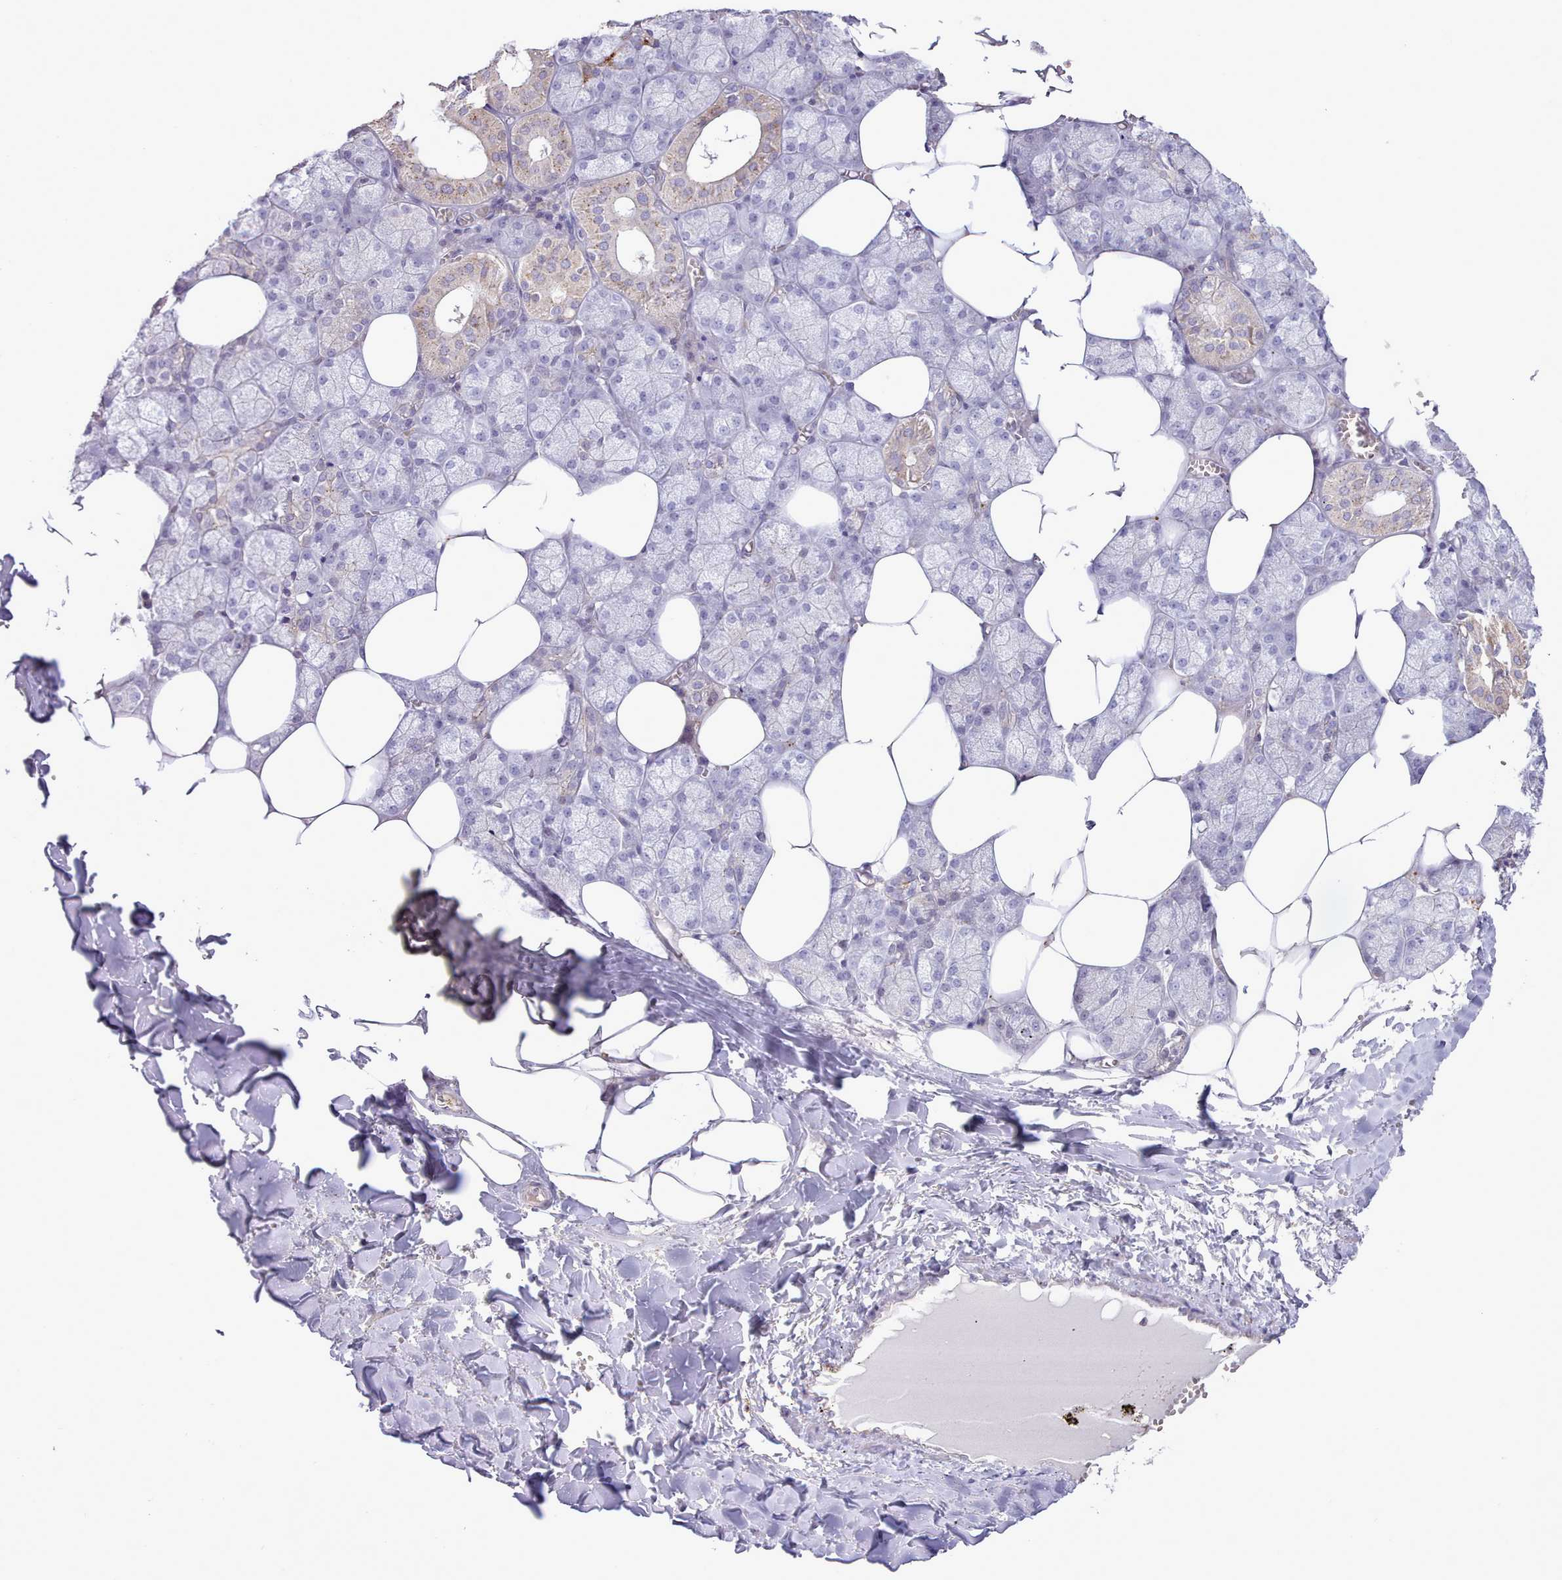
{"staining": {"intensity": "moderate", "quantity": "<25%", "location": "cytoplasmic/membranous"}, "tissue": "salivary gland", "cell_type": "Glandular cells", "image_type": "normal", "snomed": [{"axis": "morphology", "description": "Normal tissue, NOS"}, {"axis": "topography", "description": "Salivary gland"}], "caption": "High-power microscopy captured an IHC micrograph of unremarkable salivary gland, revealing moderate cytoplasmic/membranous staining in about <25% of glandular cells. The protein of interest is stained brown, and the nuclei are stained in blue (DAB (3,3'-diaminobenzidine) IHC with brightfield microscopy, high magnification).", "gene": "SRD5A1", "patient": {"sex": "male", "age": 62}}